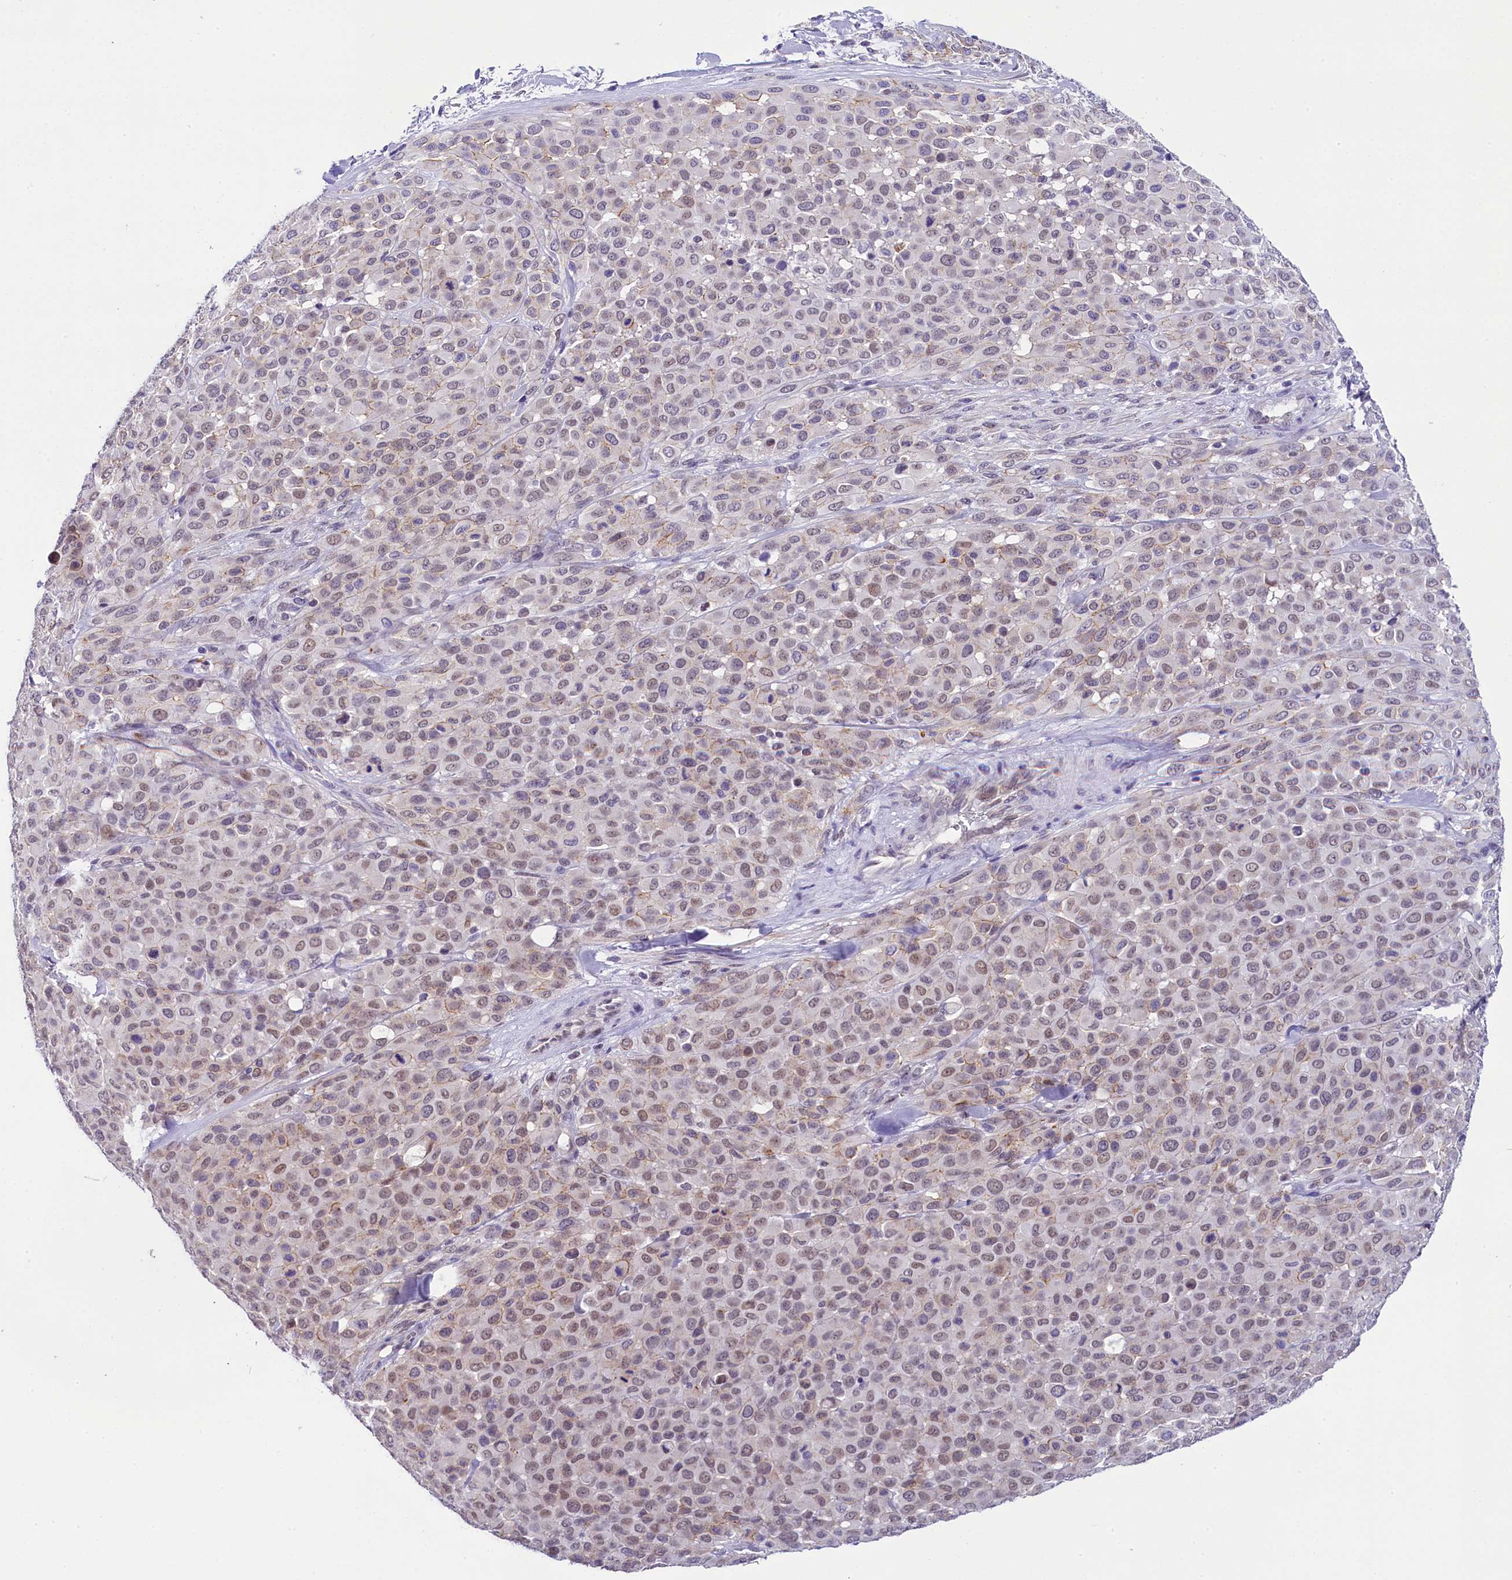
{"staining": {"intensity": "weak", "quantity": "25%-75%", "location": "nuclear"}, "tissue": "melanoma", "cell_type": "Tumor cells", "image_type": "cancer", "snomed": [{"axis": "morphology", "description": "Malignant melanoma, Metastatic site"}, {"axis": "topography", "description": "Skin"}], "caption": "DAB immunohistochemical staining of human malignant melanoma (metastatic site) shows weak nuclear protein positivity in about 25%-75% of tumor cells. The staining is performed using DAB brown chromogen to label protein expression. The nuclei are counter-stained blue using hematoxylin.", "gene": "OSGEP", "patient": {"sex": "female", "age": 81}}